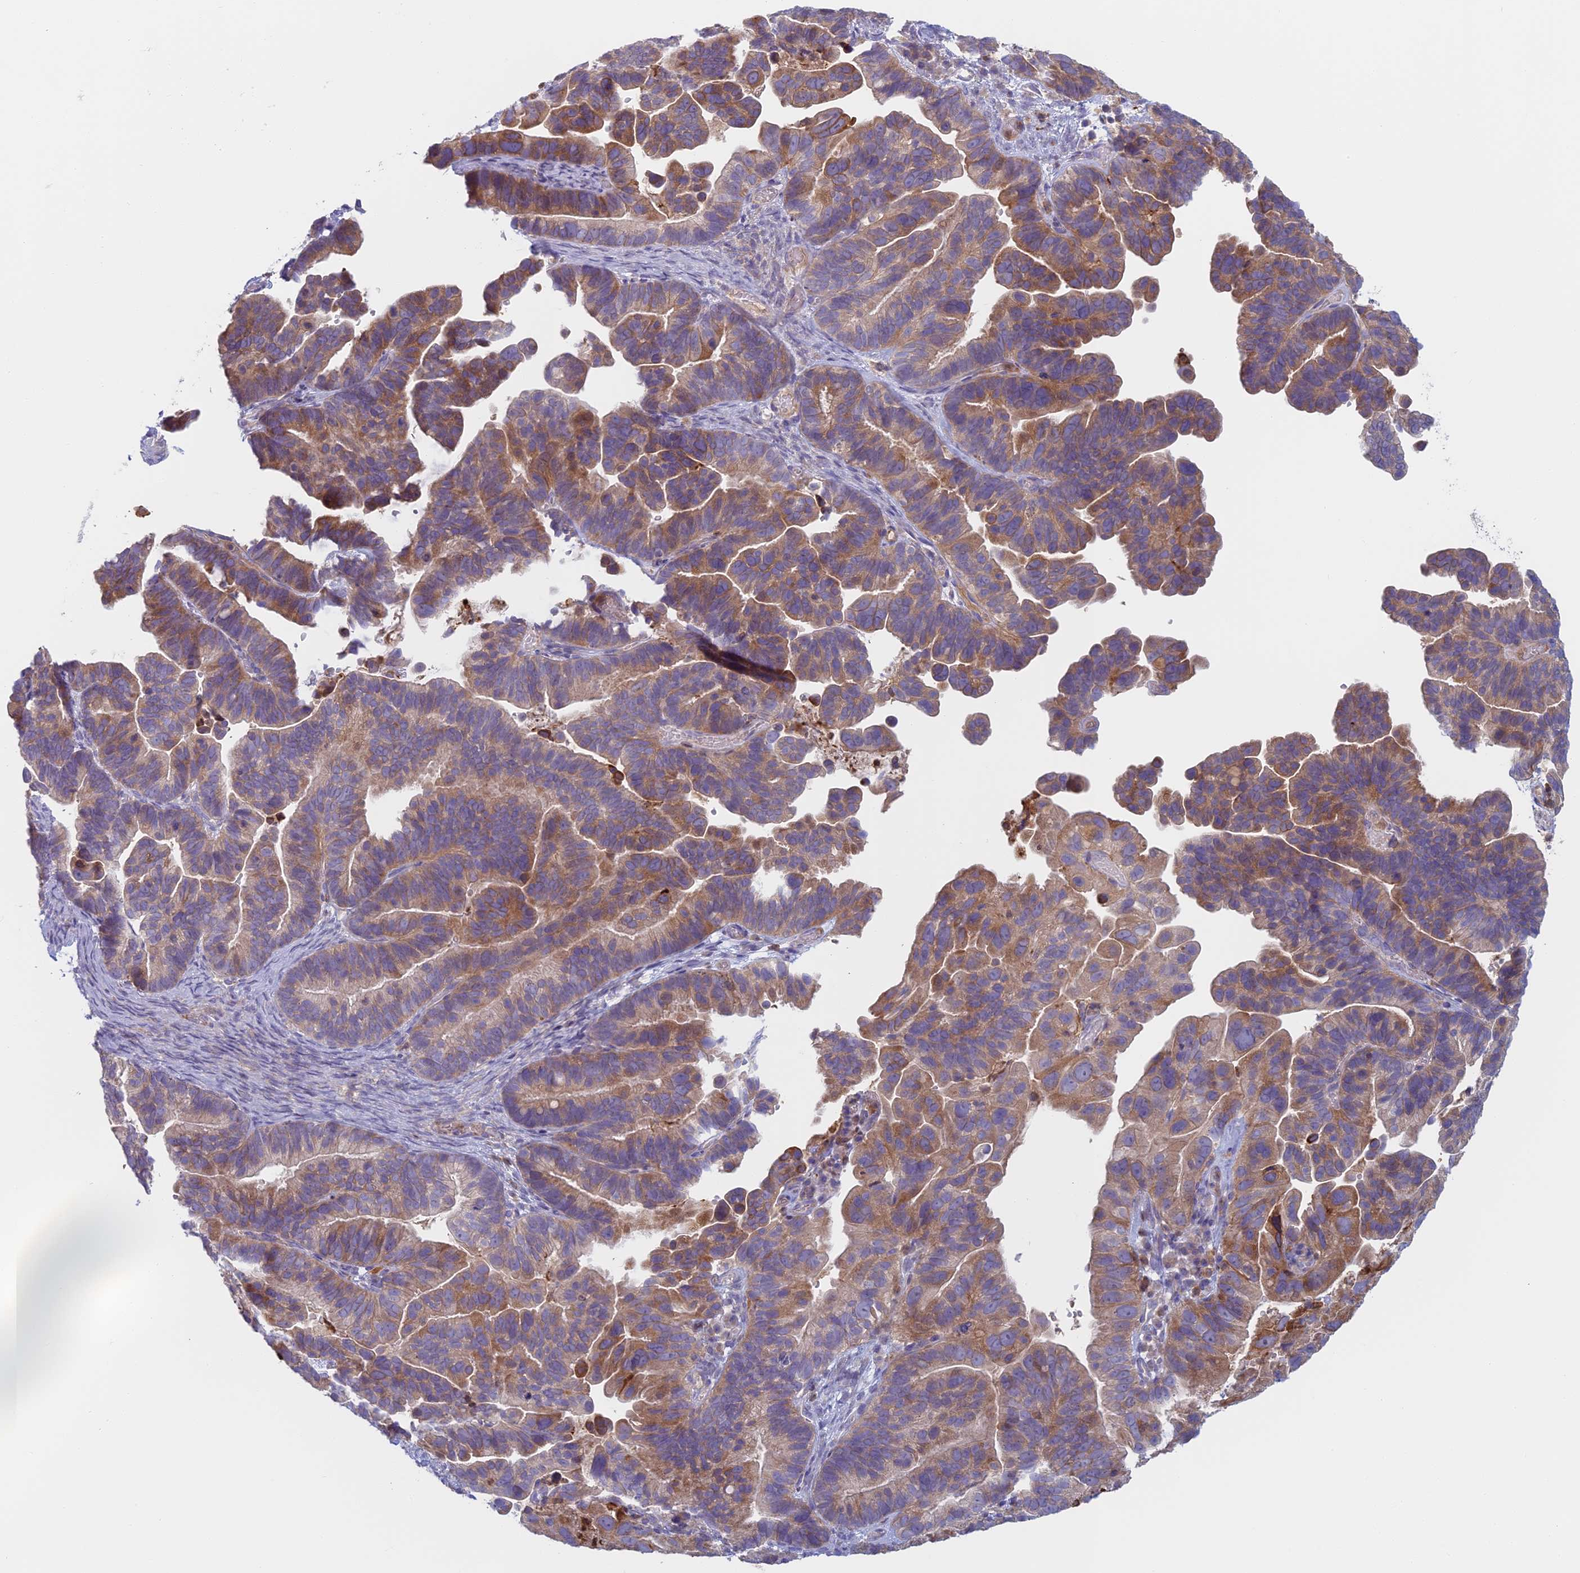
{"staining": {"intensity": "moderate", "quantity": ">75%", "location": "cytoplasmic/membranous"}, "tissue": "ovarian cancer", "cell_type": "Tumor cells", "image_type": "cancer", "snomed": [{"axis": "morphology", "description": "Cystadenocarcinoma, serous, NOS"}, {"axis": "topography", "description": "Ovary"}], "caption": "Immunohistochemistry (DAB) staining of serous cystadenocarcinoma (ovarian) demonstrates moderate cytoplasmic/membranous protein expression in approximately >75% of tumor cells.", "gene": "IFTAP", "patient": {"sex": "female", "age": 56}}